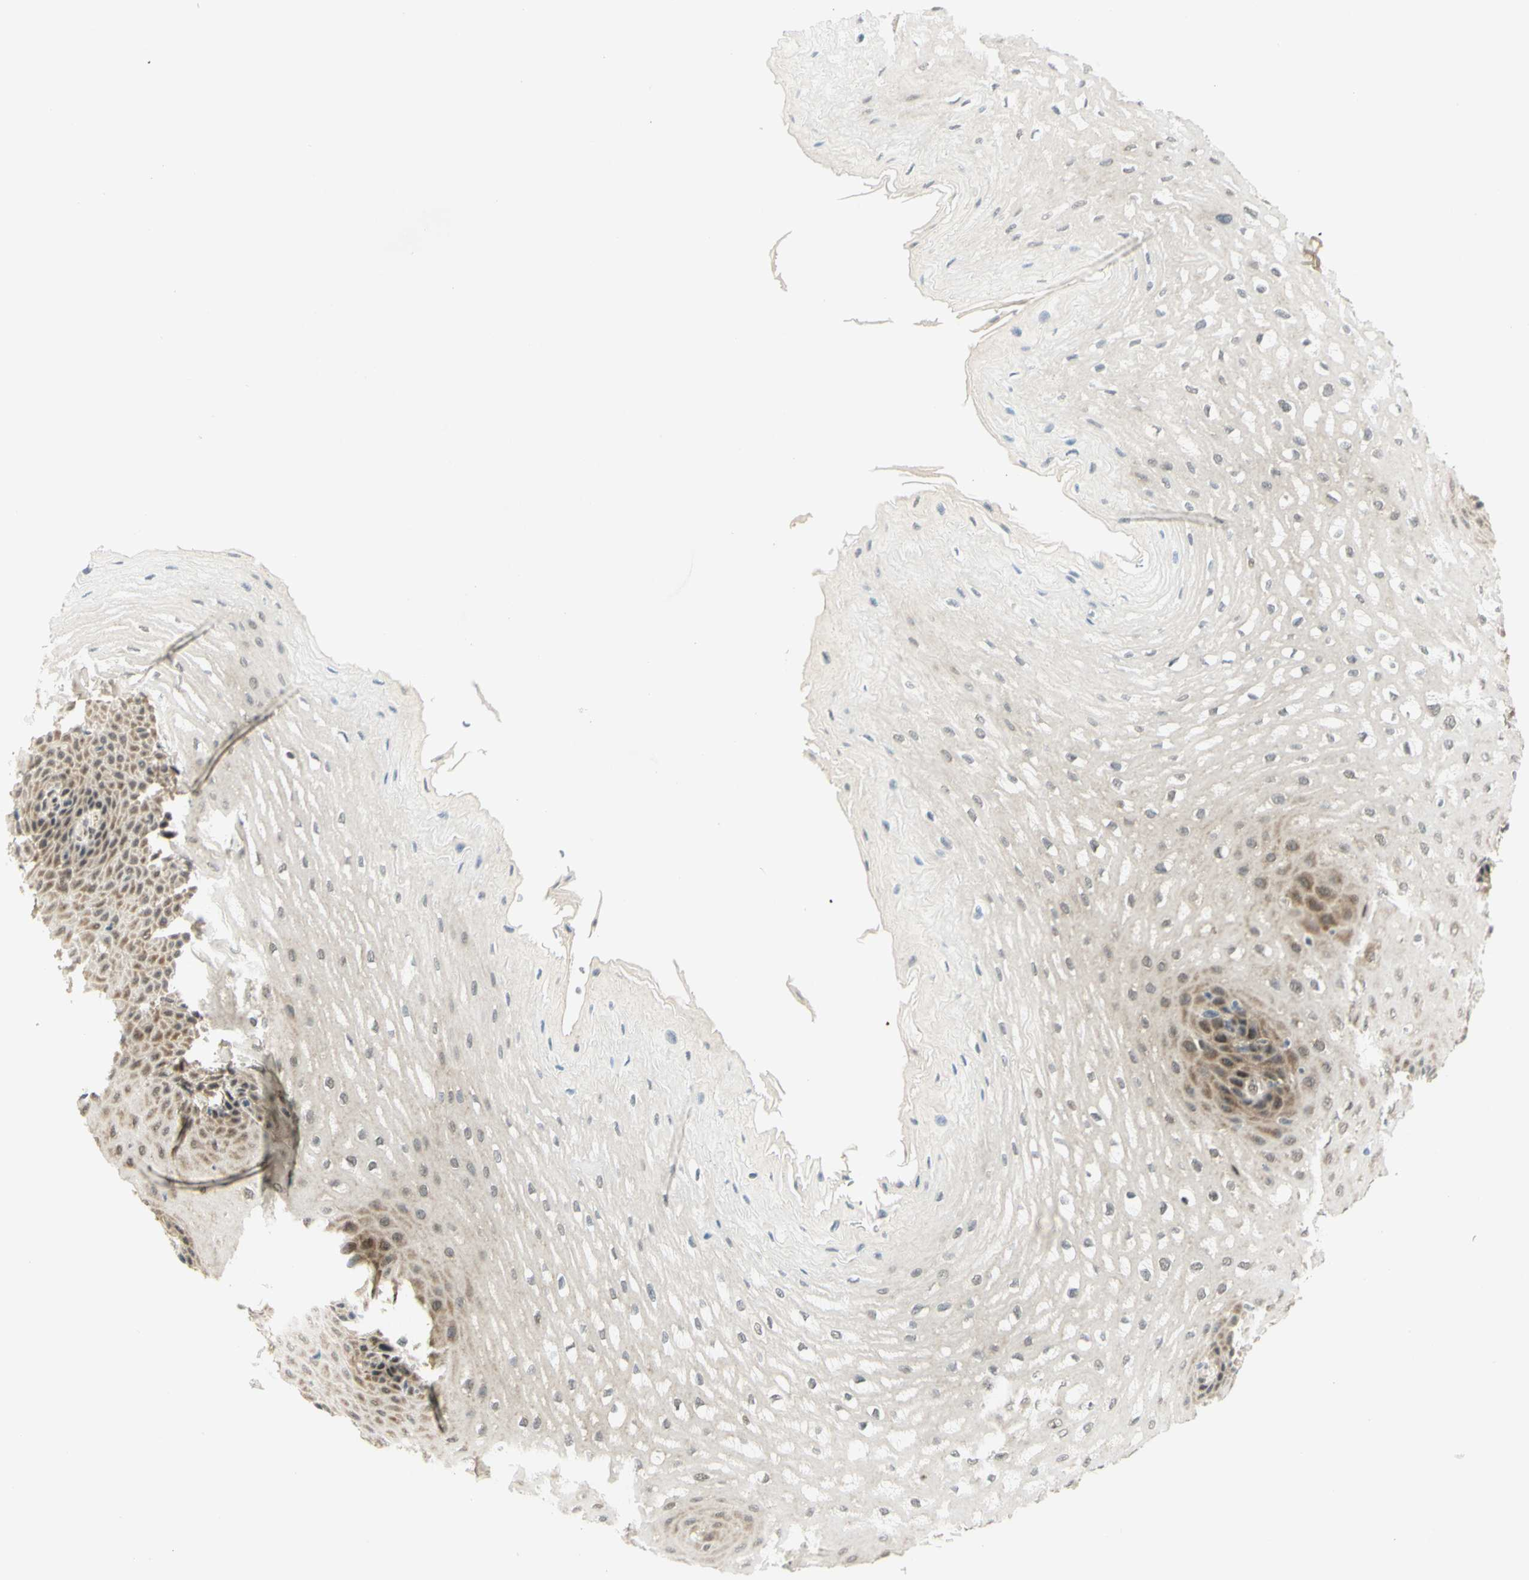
{"staining": {"intensity": "moderate", "quantity": "25%-75%", "location": "cytoplasmic/membranous,nuclear"}, "tissue": "esophagus", "cell_type": "Squamous epithelial cells", "image_type": "normal", "snomed": [{"axis": "morphology", "description": "Normal tissue, NOS"}, {"axis": "topography", "description": "Esophagus"}], "caption": "This micrograph reveals immunohistochemistry staining of unremarkable esophagus, with medium moderate cytoplasmic/membranous,nuclear expression in approximately 25%-75% of squamous epithelial cells.", "gene": "DDX1", "patient": {"sex": "male", "age": 54}}